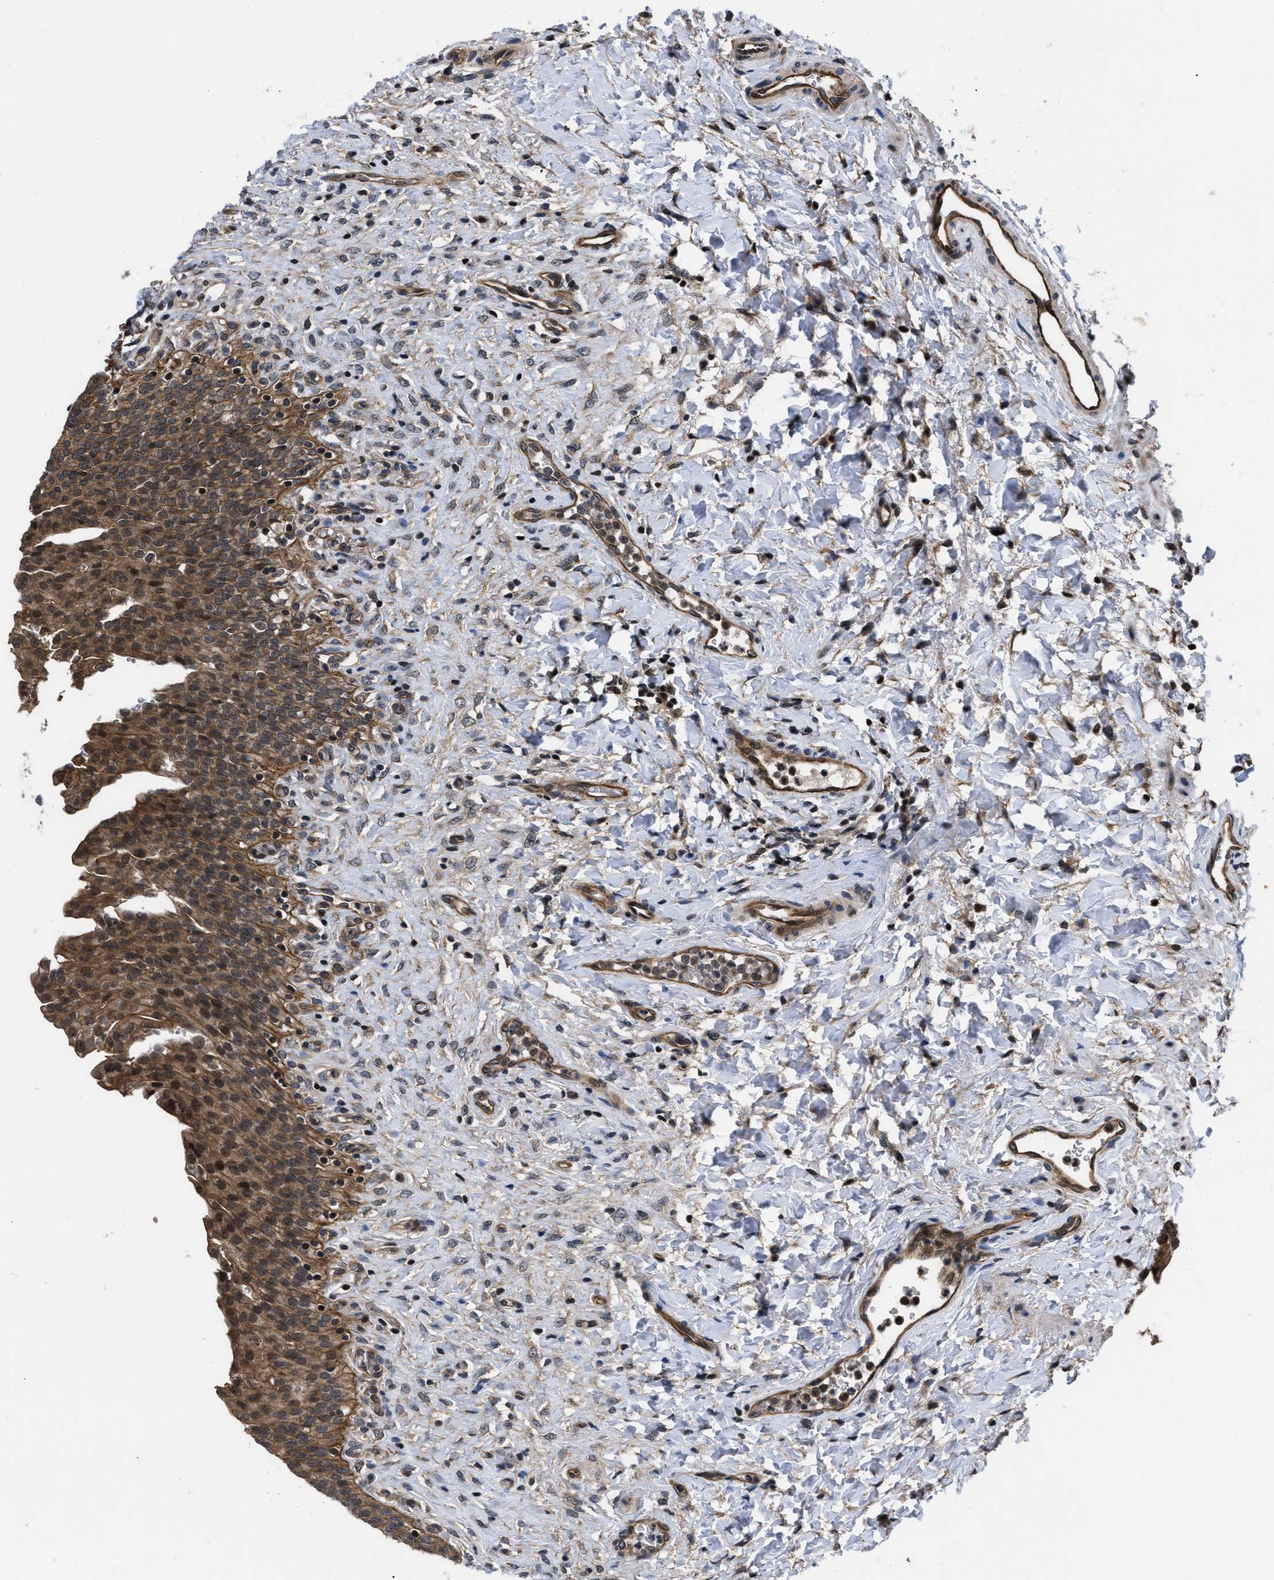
{"staining": {"intensity": "strong", "quantity": ">75%", "location": "cytoplasmic/membranous,nuclear"}, "tissue": "urinary bladder", "cell_type": "Urothelial cells", "image_type": "normal", "snomed": [{"axis": "morphology", "description": "Urothelial carcinoma, High grade"}, {"axis": "topography", "description": "Urinary bladder"}], "caption": "Immunohistochemistry staining of benign urinary bladder, which reveals high levels of strong cytoplasmic/membranous,nuclear positivity in approximately >75% of urothelial cells indicating strong cytoplasmic/membranous,nuclear protein staining. The staining was performed using DAB (brown) for protein detection and nuclei were counterstained in hematoxylin (blue).", "gene": "DNAJC14", "patient": {"sex": "male", "age": 46}}